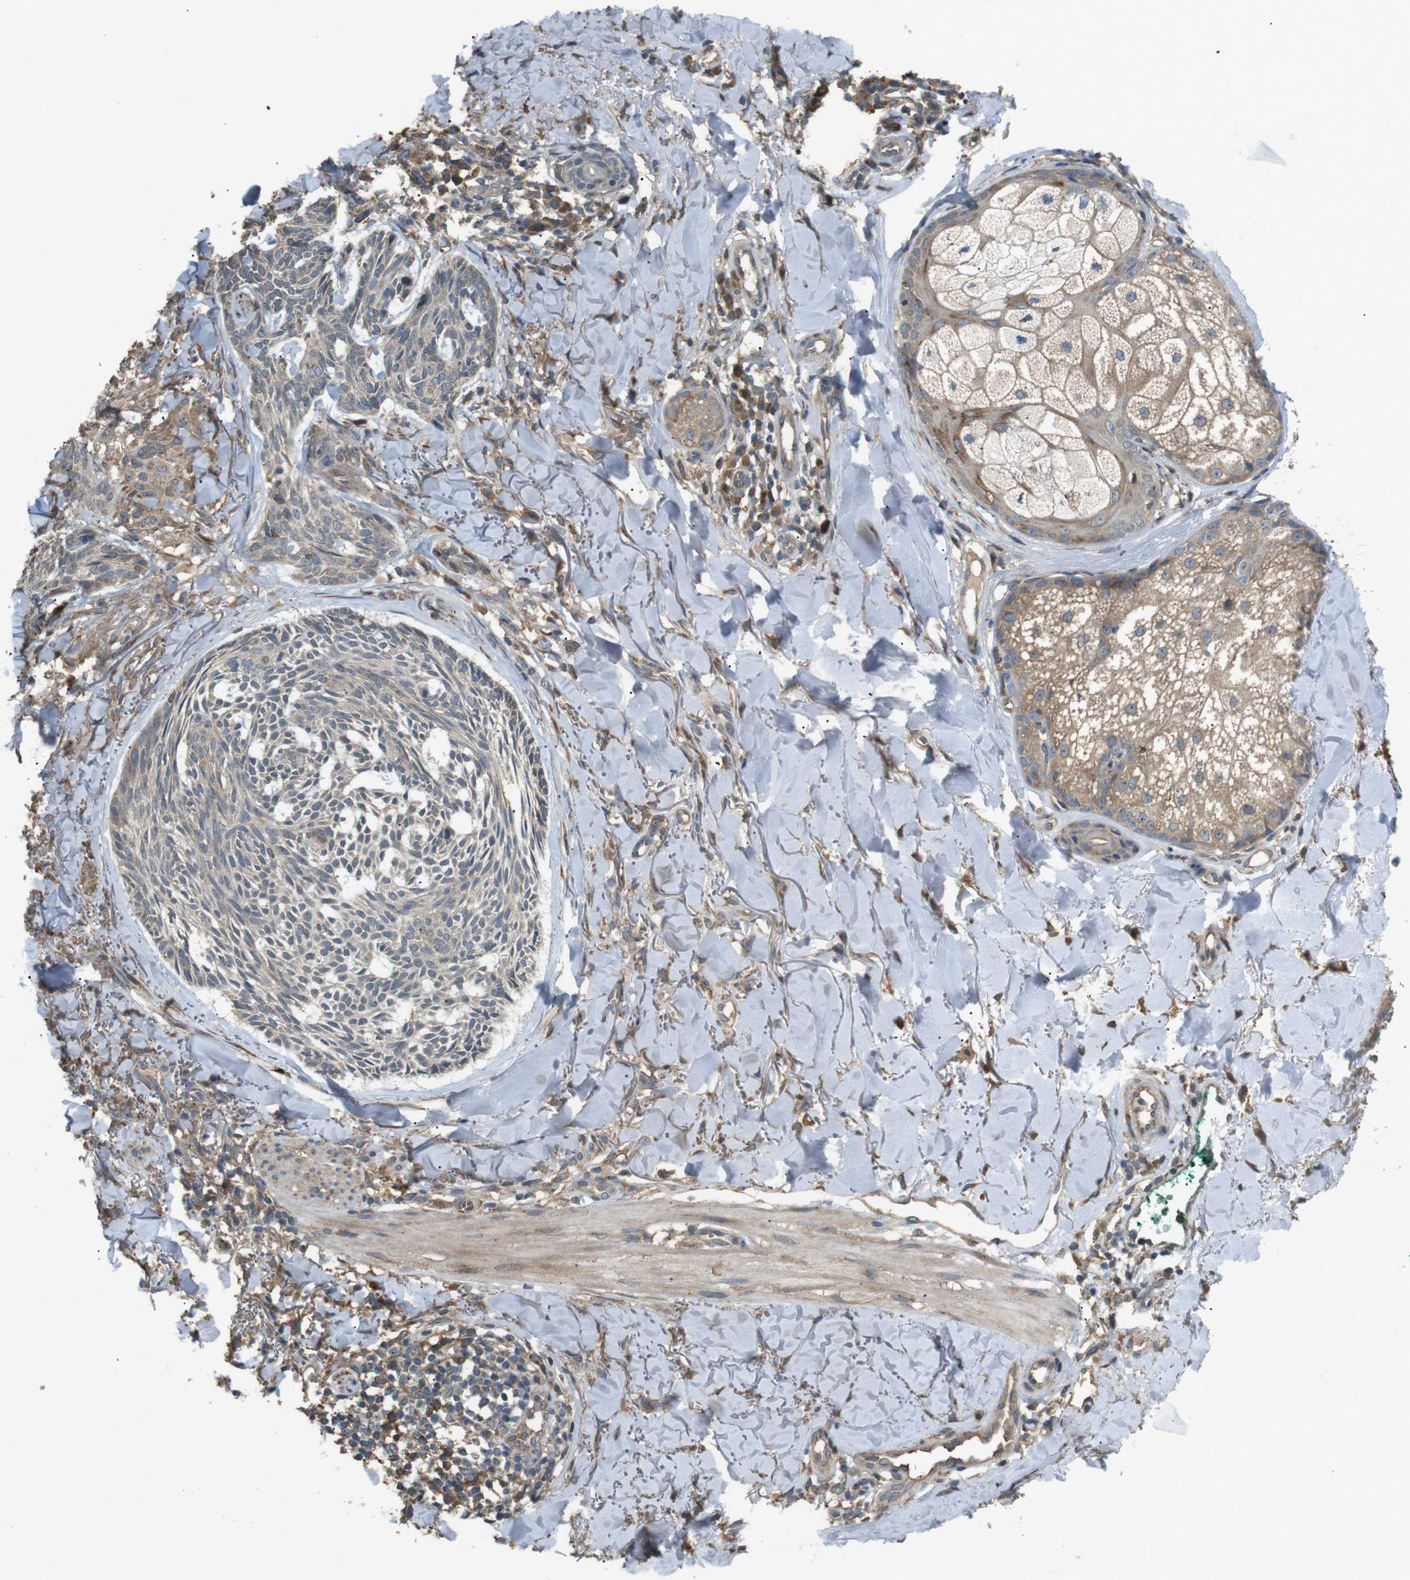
{"staining": {"intensity": "weak", "quantity": "25%-75%", "location": "cytoplasmic/membranous"}, "tissue": "skin cancer", "cell_type": "Tumor cells", "image_type": "cancer", "snomed": [{"axis": "morphology", "description": "Basal cell carcinoma"}, {"axis": "topography", "description": "Skin"}], "caption": "Brown immunohistochemical staining in skin cancer (basal cell carcinoma) shows weak cytoplasmic/membranous expression in about 25%-75% of tumor cells.", "gene": "ARHGAP24", "patient": {"sex": "male", "age": 43}}